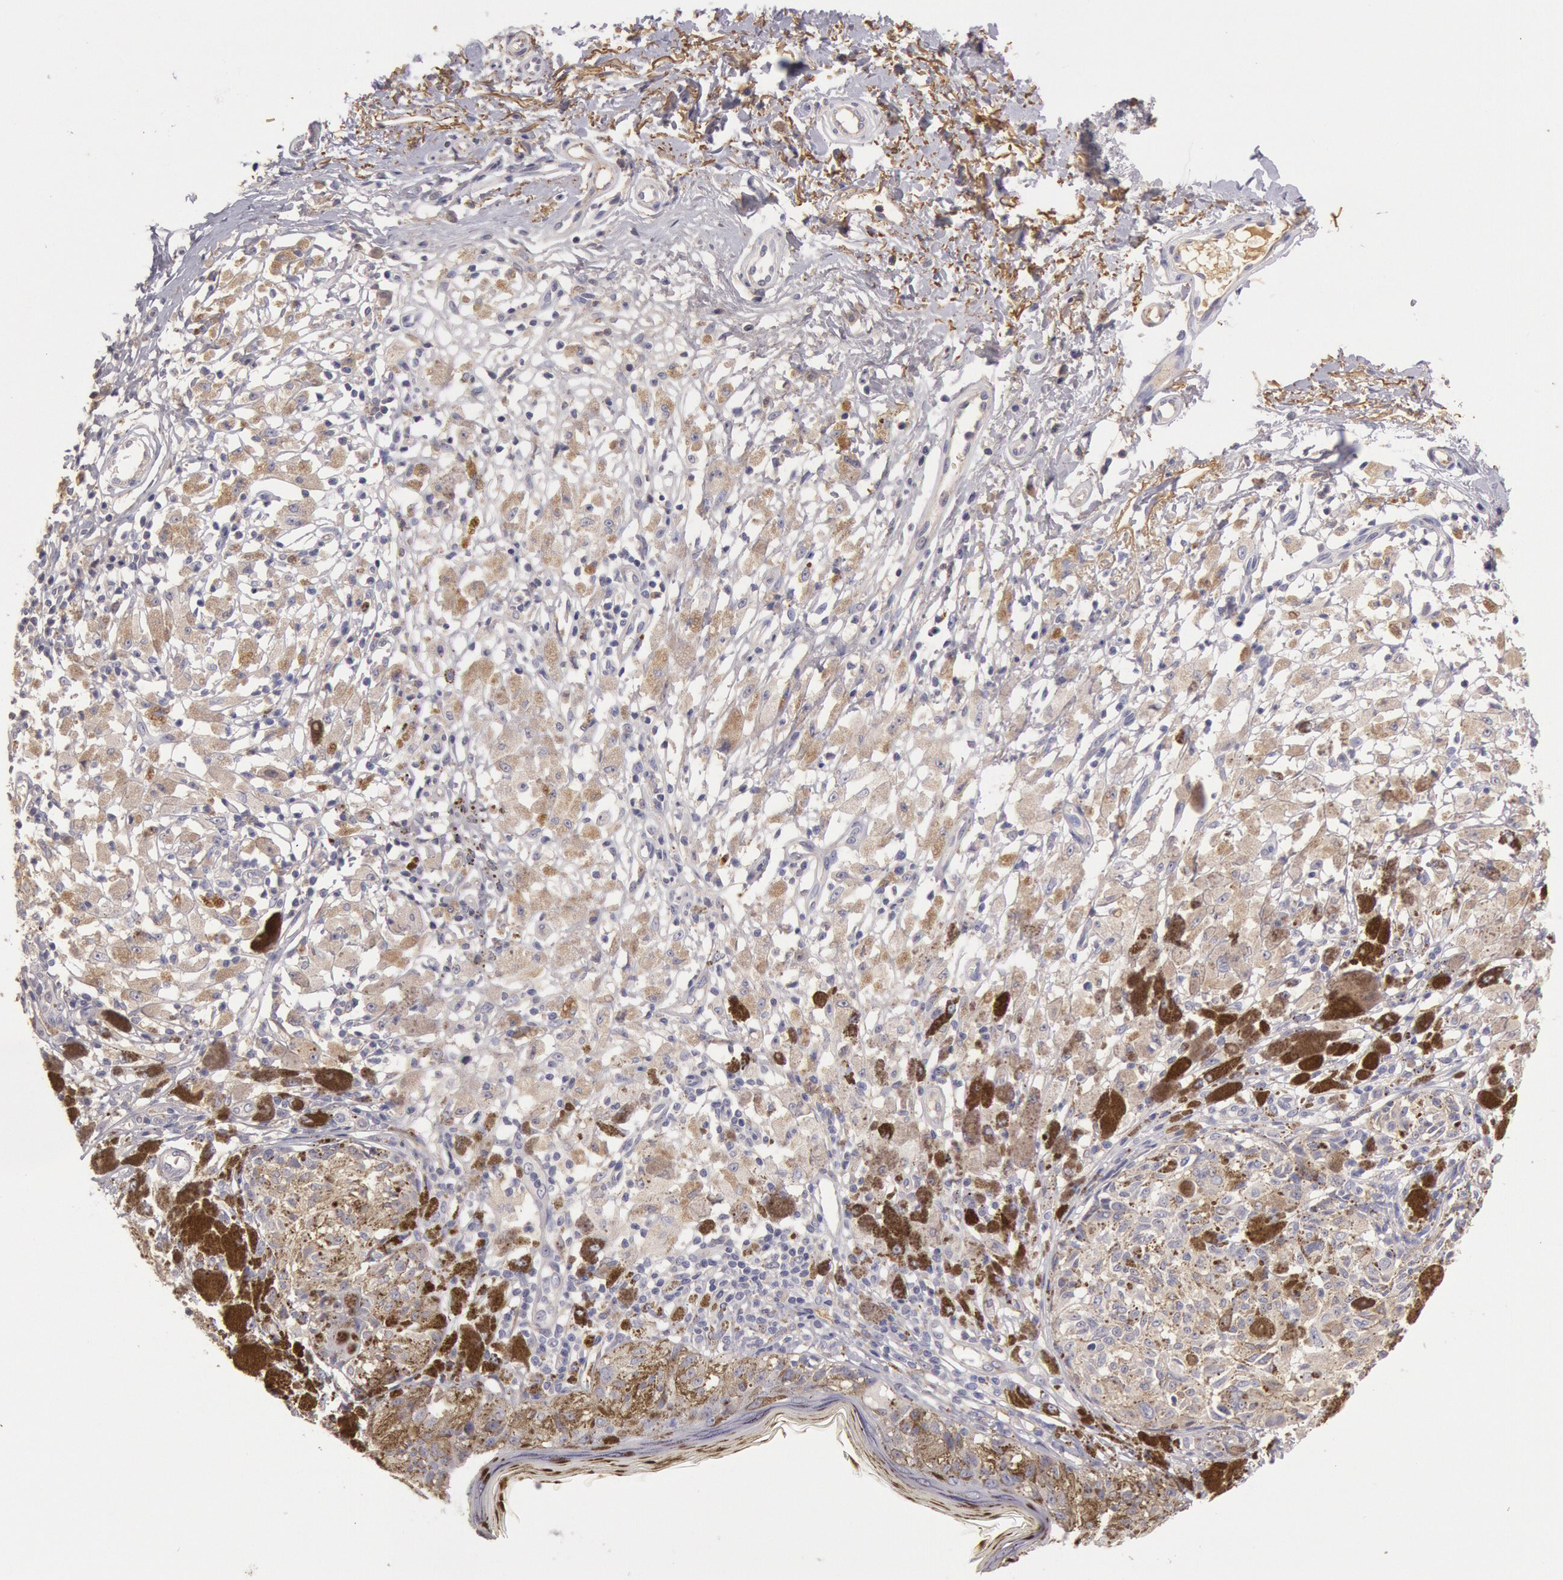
{"staining": {"intensity": "negative", "quantity": "none", "location": "none"}, "tissue": "melanoma", "cell_type": "Tumor cells", "image_type": "cancer", "snomed": [{"axis": "morphology", "description": "Malignant melanoma, NOS"}, {"axis": "topography", "description": "Skin"}], "caption": "Immunohistochemistry (IHC) of melanoma demonstrates no staining in tumor cells.", "gene": "C1R", "patient": {"sex": "male", "age": 88}}